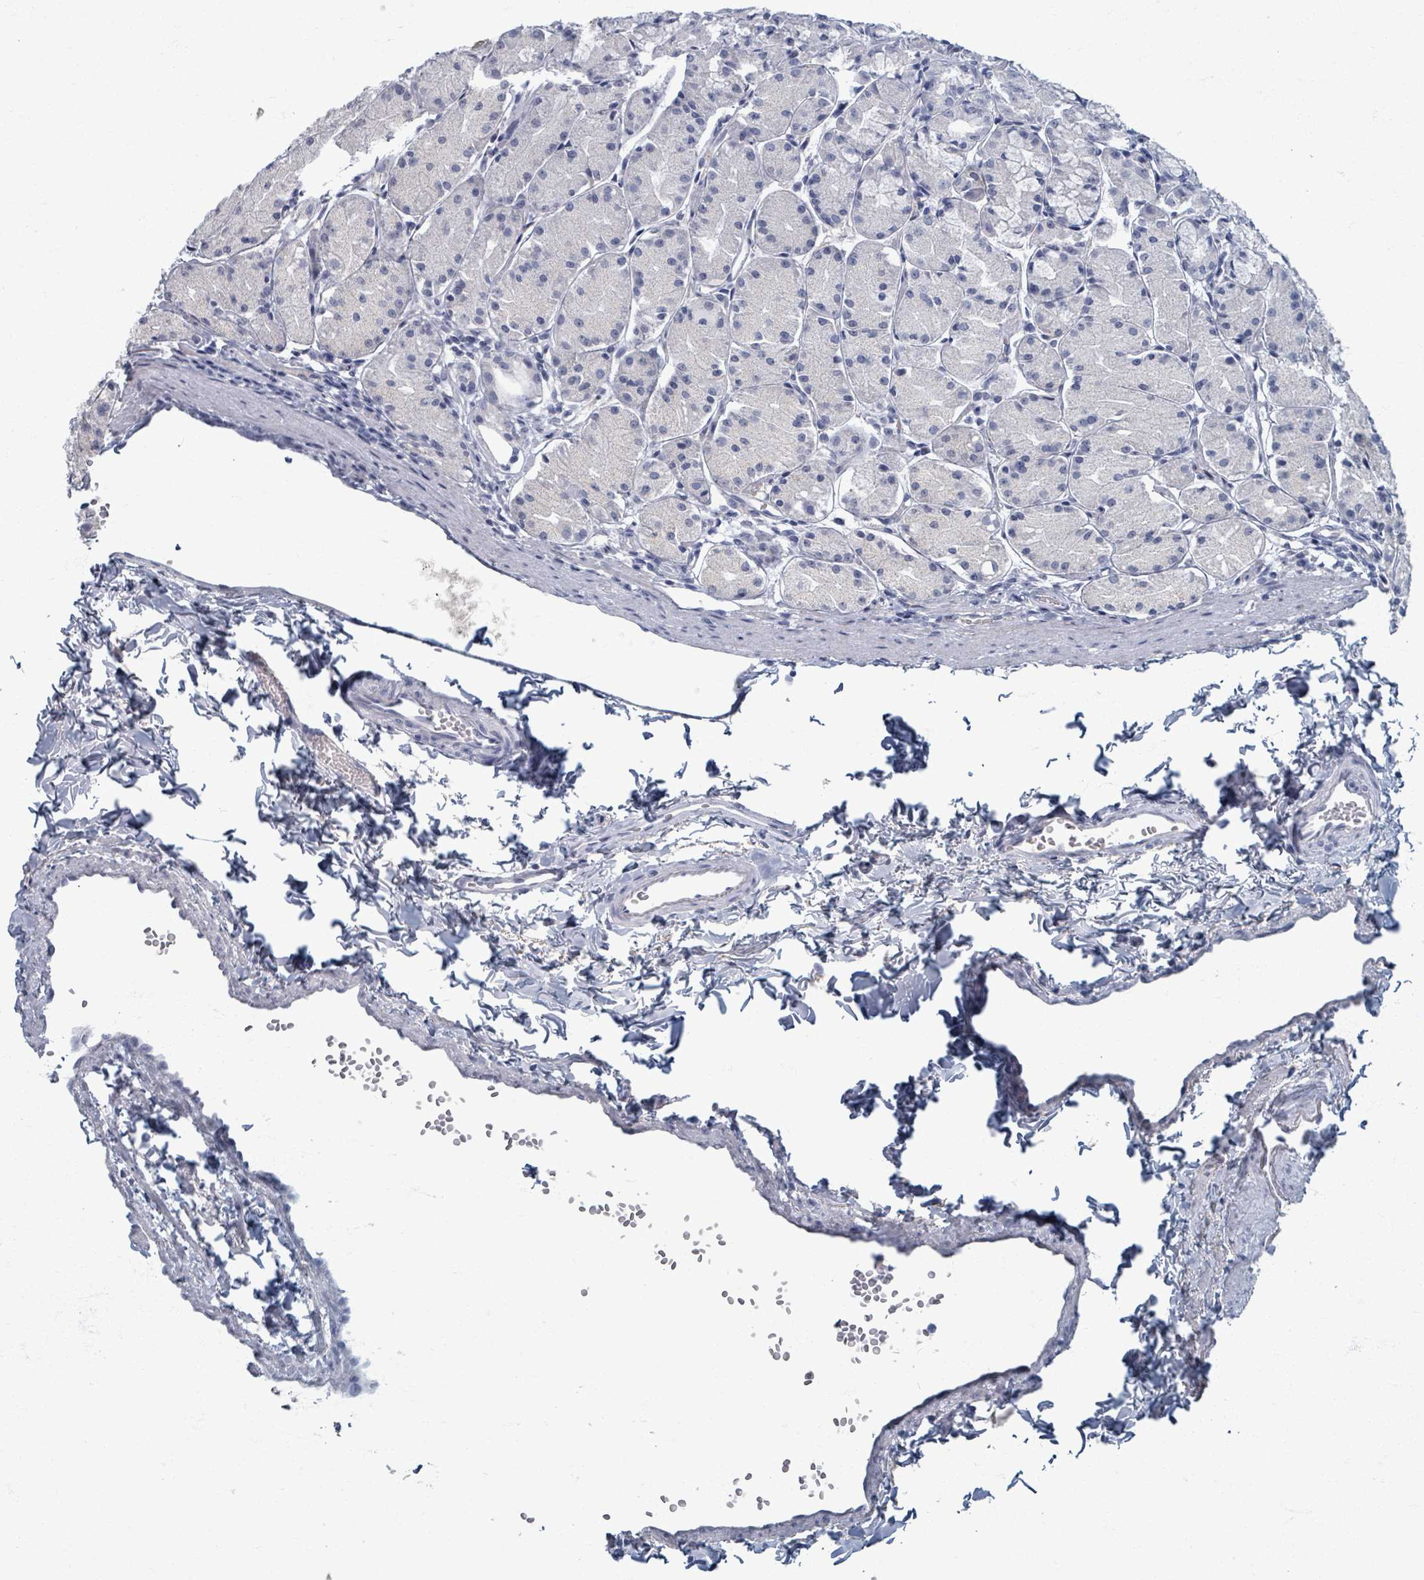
{"staining": {"intensity": "negative", "quantity": "none", "location": "none"}, "tissue": "stomach", "cell_type": "Glandular cells", "image_type": "normal", "snomed": [{"axis": "morphology", "description": "Normal tissue, NOS"}, {"axis": "topography", "description": "Stomach, upper"}], "caption": "Immunohistochemistry (IHC) histopathology image of normal stomach stained for a protein (brown), which exhibits no positivity in glandular cells.", "gene": "TAS2R1", "patient": {"sex": "male", "age": 47}}